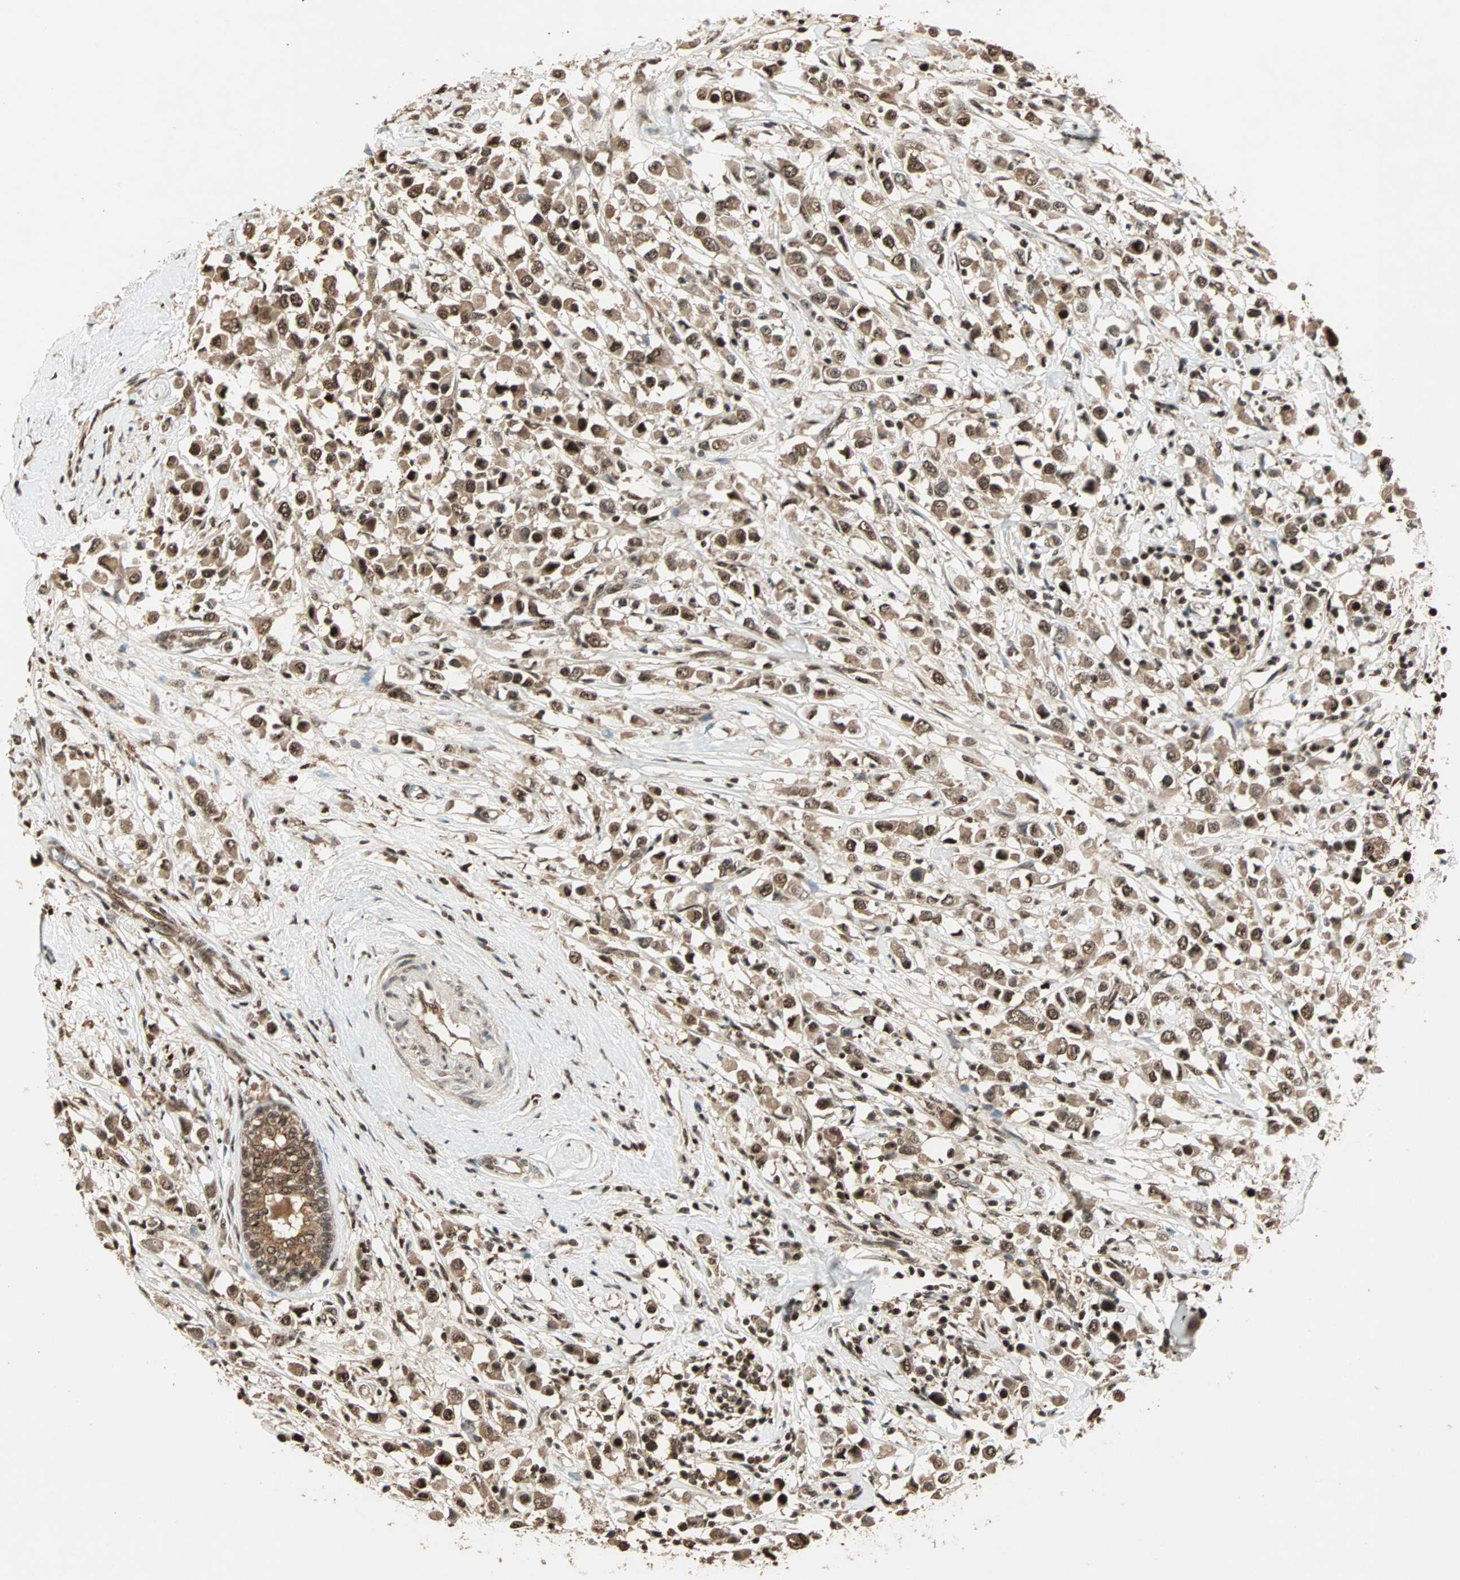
{"staining": {"intensity": "strong", "quantity": ">75%", "location": "cytoplasmic/membranous,nuclear"}, "tissue": "breast cancer", "cell_type": "Tumor cells", "image_type": "cancer", "snomed": [{"axis": "morphology", "description": "Duct carcinoma"}, {"axis": "topography", "description": "Breast"}], "caption": "The immunohistochemical stain shows strong cytoplasmic/membranous and nuclear staining in tumor cells of infiltrating ductal carcinoma (breast) tissue.", "gene": "ZNF44", "patient": {"sex": "female", "age": 61}}